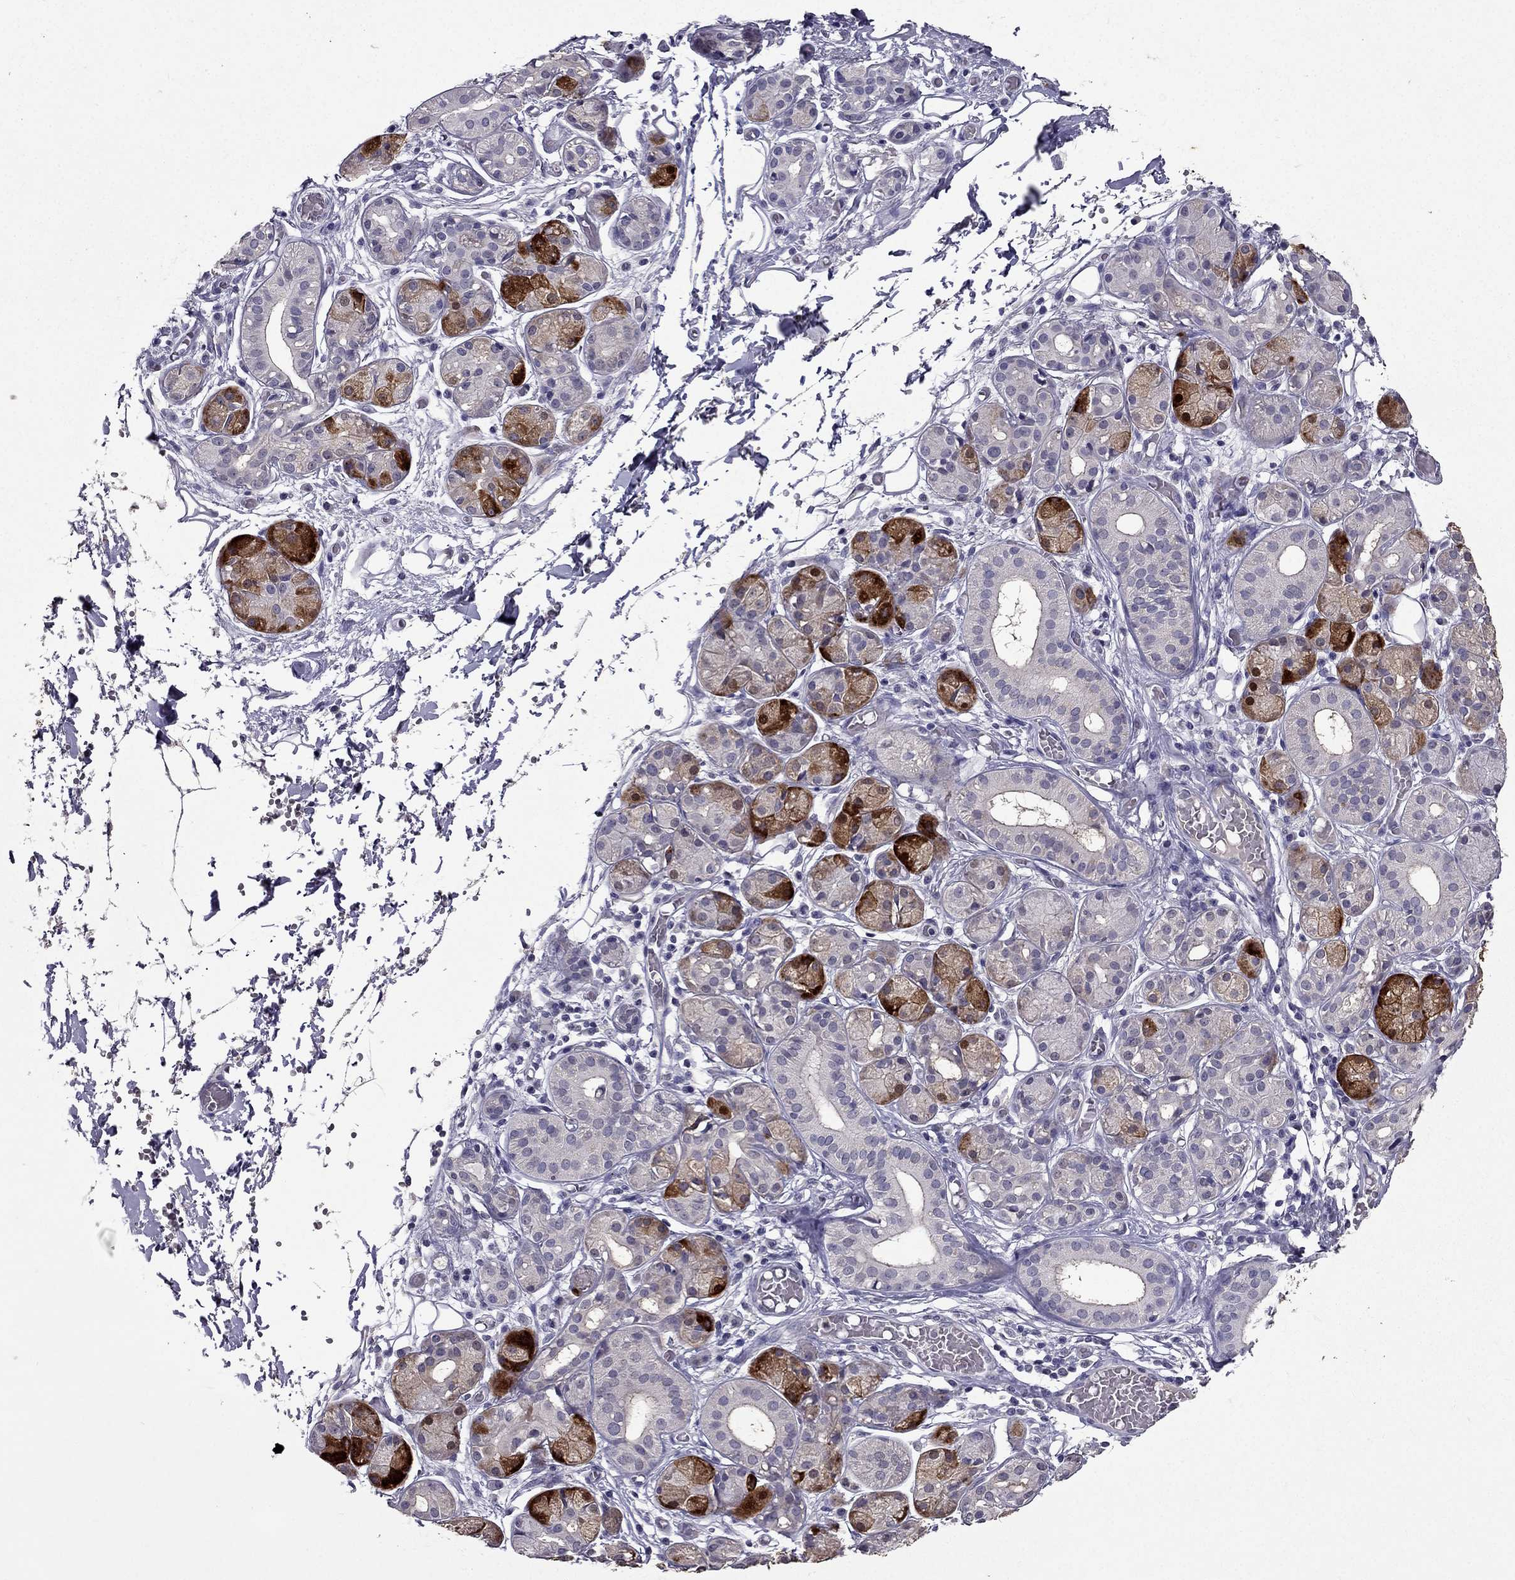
{"staining": {"intensity": "strong", "quantity": "<25%", "location": "cytoplasmic/membranous,nuclear"}, "tissue": "salivary gland", "cell_type": "Glandular cells", "image_type": "normal", "snomed": [{"axis": "morphology", "description": "Normal tissue, NOS"}, {"axis": "topography", "description": "Salivary gland"}, {"axis": "topography", "description": "Peripheral nerve tissue"}], "caption": "Brown immunohistochemical staining in unremarkable salivary gland reveals strong cytoplasmic/membranous,nuclear positivity in about <25% of glandular cells. Immunohistochemistry (ihc) stains the protein in brown and the nuclei are stained blue.", "gene": "DUSP15", "patient": {"sex": "male", "age": 71}}